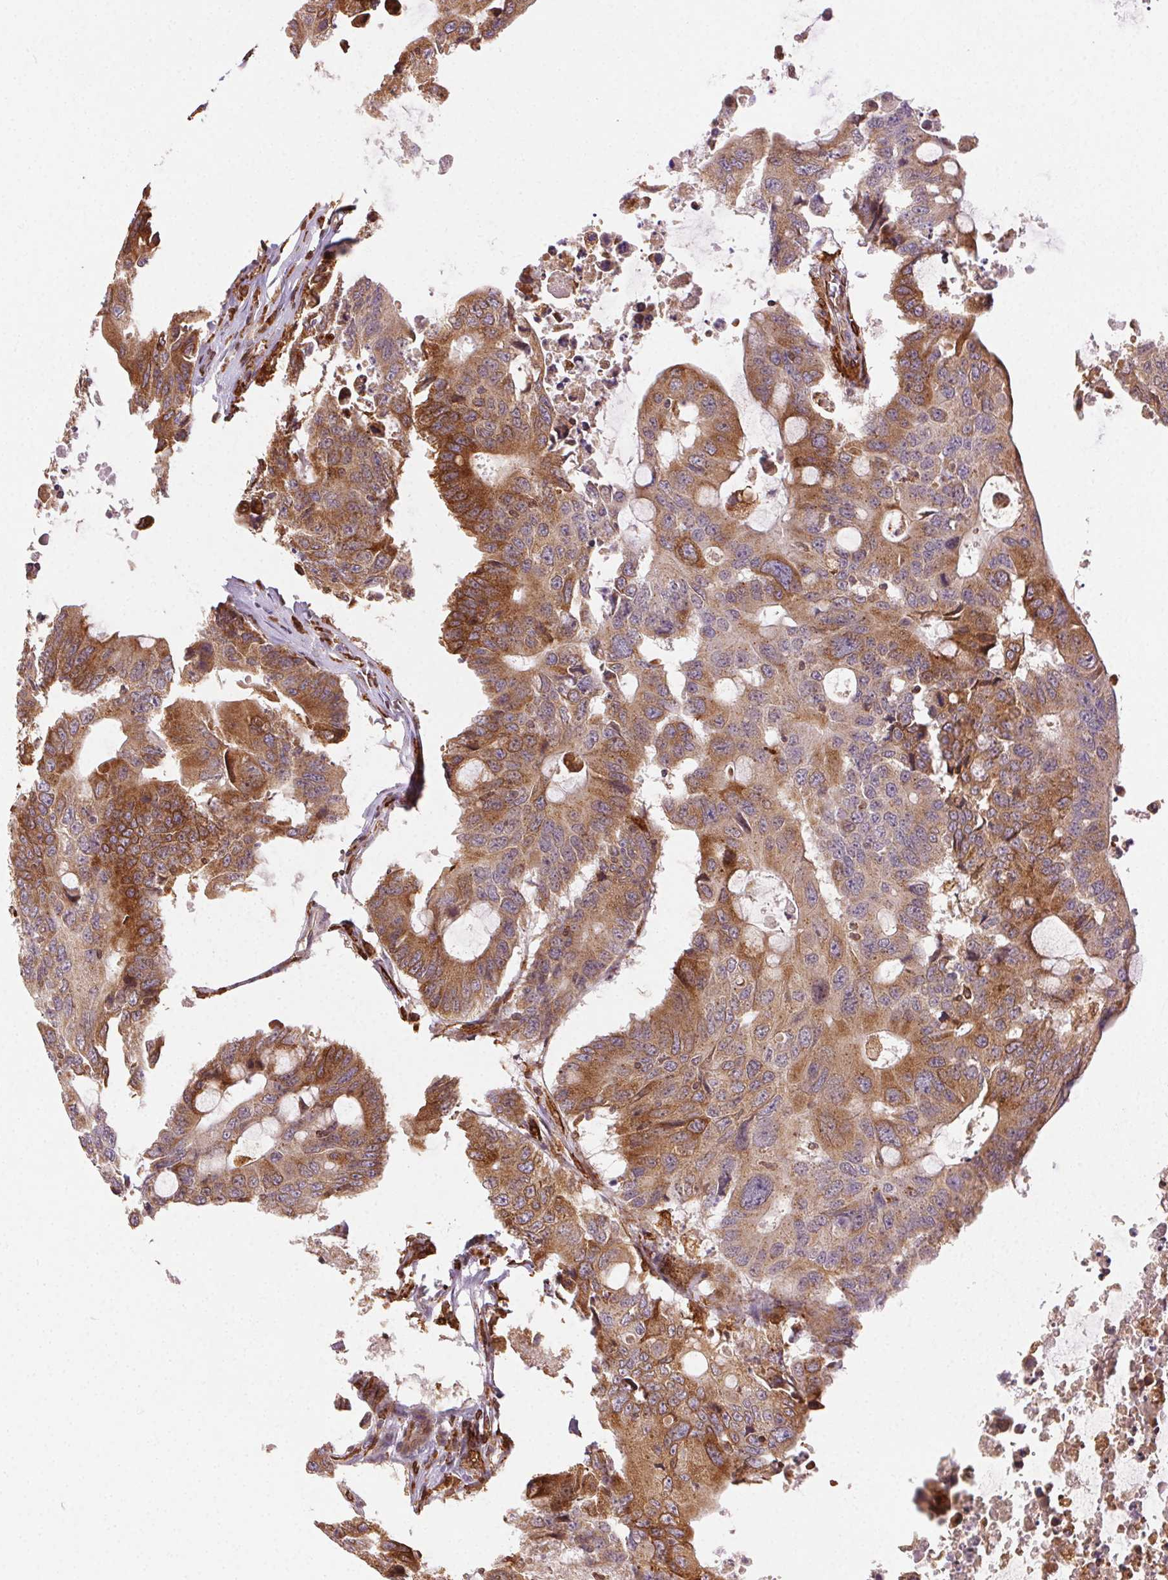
{"staining": {"intensity": "moderate", "quantity": ">75%", "location": "cytoplasmic/membranous"}, "tissue": "colorectal cancer", "cell_type": "Tumor cells", "image_type": "cancer", "snomed": [{"axis": "morphology", "description": "Adenocarcinoma, NOS"}, {"axis": "topography", "description": "Colon"}], "caption": "An image showing moderate cytoplasmic/membranous staining in about >75% of tumor cells in colorectal cancer, as visualized by brown immunohistochemical staining.", "gene": "RNASET2", "patient": {"sex": "male", "age": 71}}